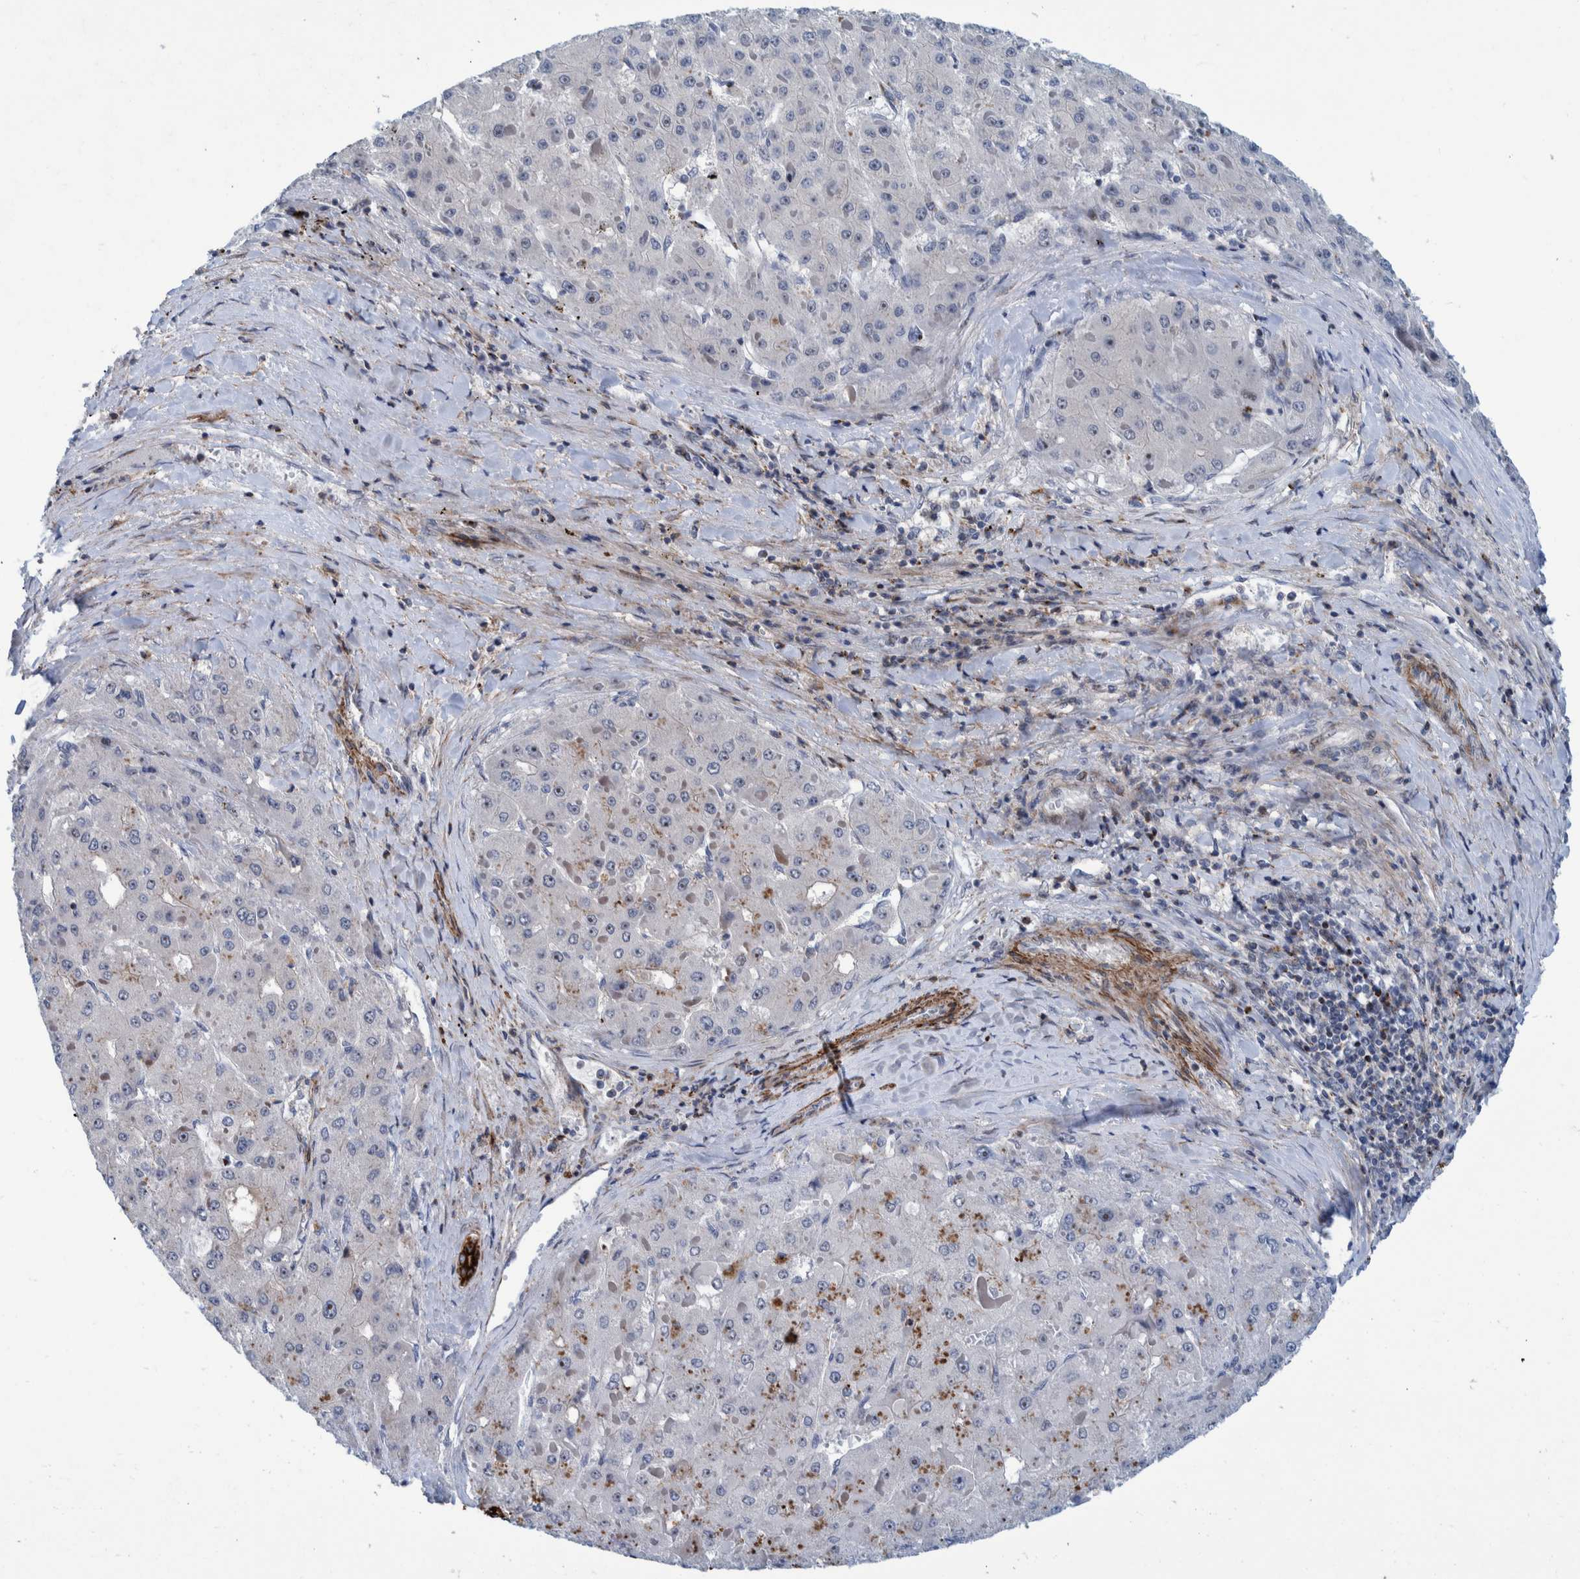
{"staining": {"intensity": "negative", "quantity": "none", "location": "none"}, "tissue": "liver cancer", "cell_type": "Tumor cells", "image_type": "cancer", "snomed": [{"axis": "morphology", "description": "Carcinoma, Hepatocellular, NOS"}, {"axis": "topography", "description": "Liver"}], "caption": "Immunohistochemical staining of human liver cancer shows no significant expression in tumor cells.", "gene": "MKS1", "patient": {"sex": "female", "age": 73}}